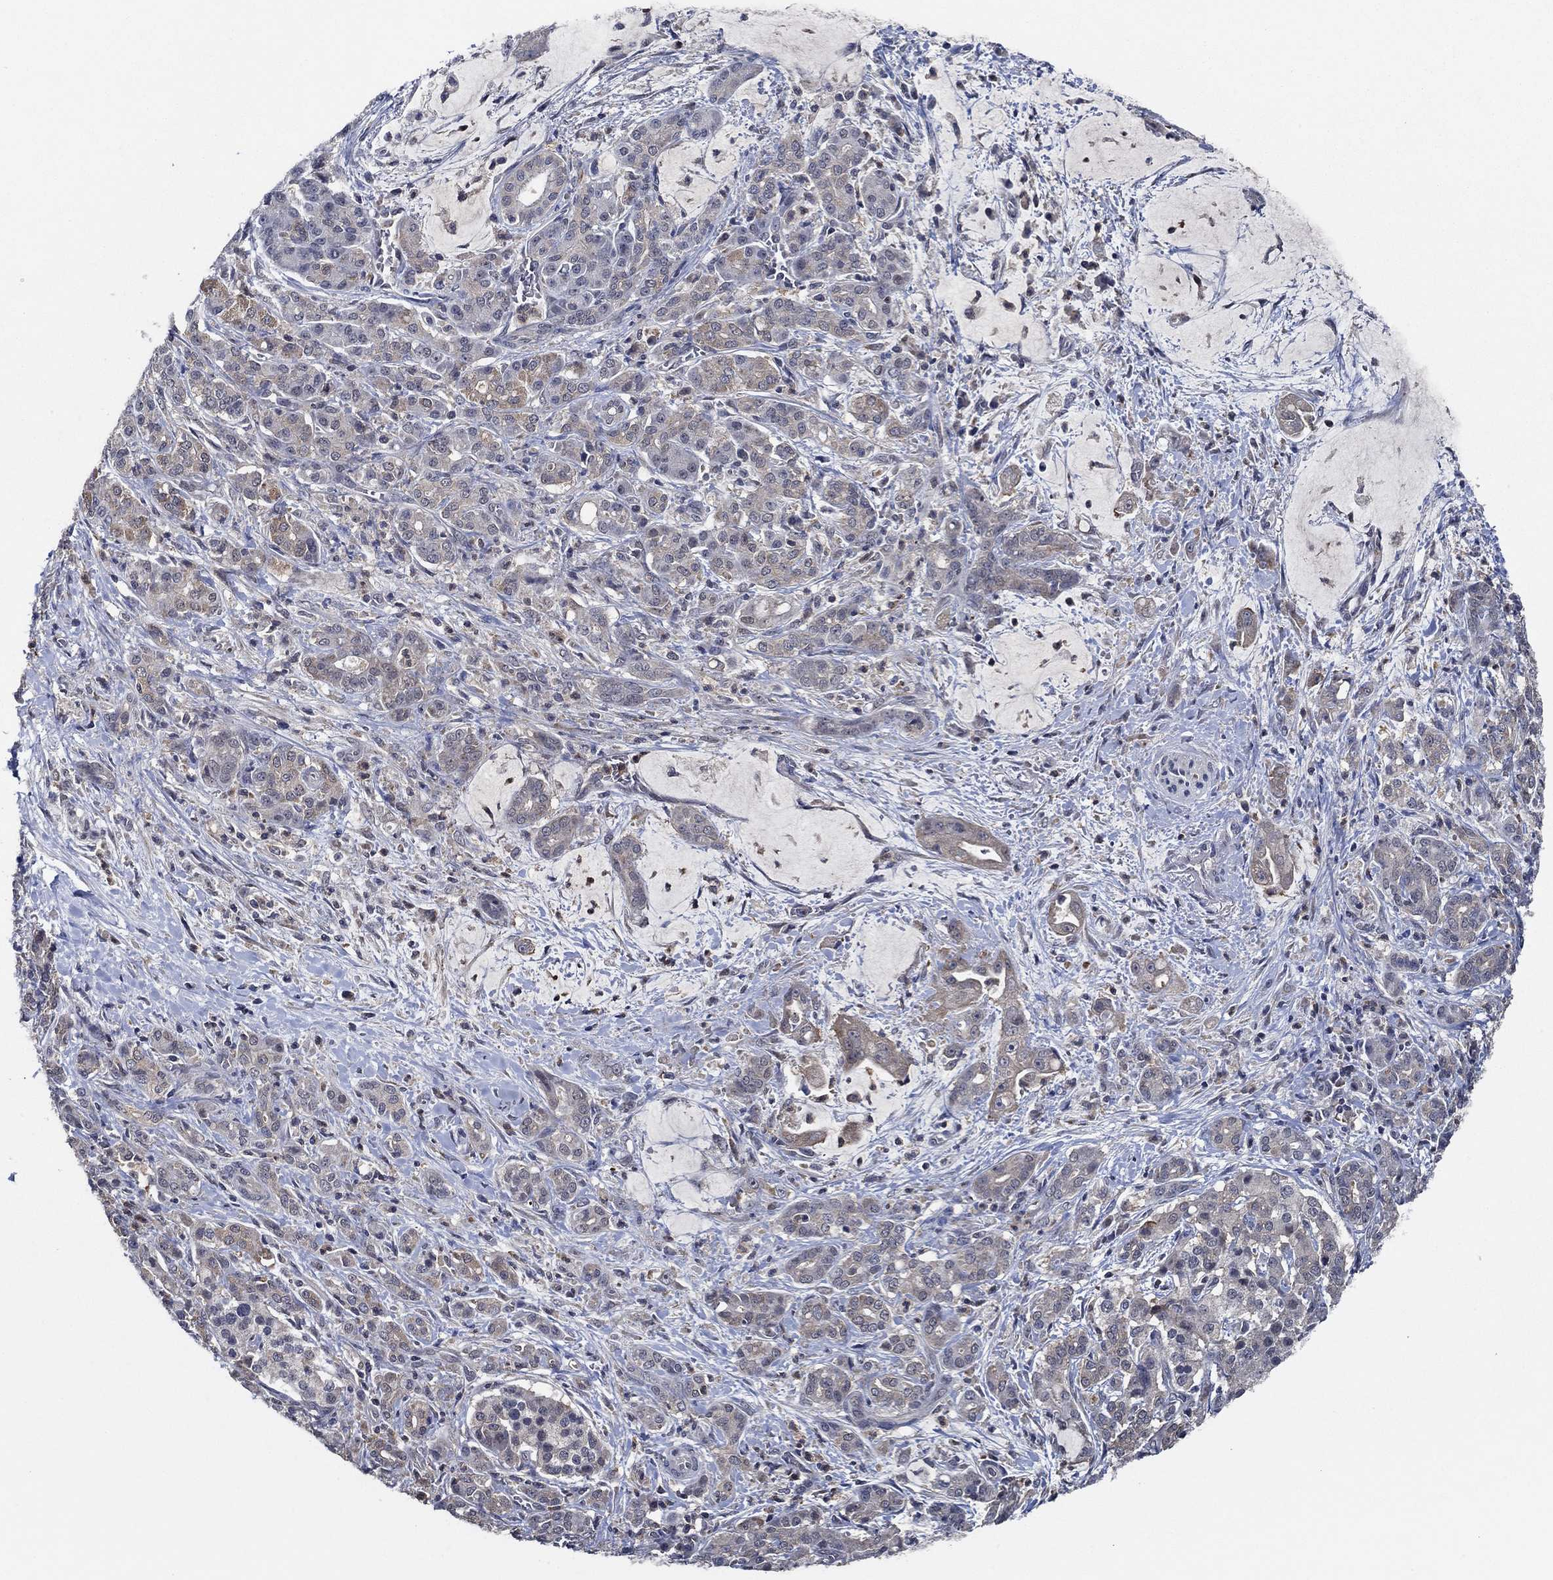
{"staining": {"intensity": "weak", "quantity": "25%-75%", "location": "cytoplasmic/membranous"}, "tissue": "pancreatic cancer", "cell_type": "Tumor cells", "image_type": "cancer", "snomed": [{"axis": "morphology", "description": "Normal tissue, NOS"}, {"axis": "morphology", "description": "Inflammation, NOS"}, {"axis": "morphology", "description": "Adenocarcinoma, NOS"}, {"axis": "topography", "description": "Pancreas"}], "caption": "A high-resolution histopathology image shows immunohistochemistry (IHC) staining of adenocarcinoma (pancreatic), which exhibits weak cytoplasmic/membranous expression in approximately 25%-75% of tumor cells.", "gene": "DACT1", "patient": {"sex": "male", "age": 57}}